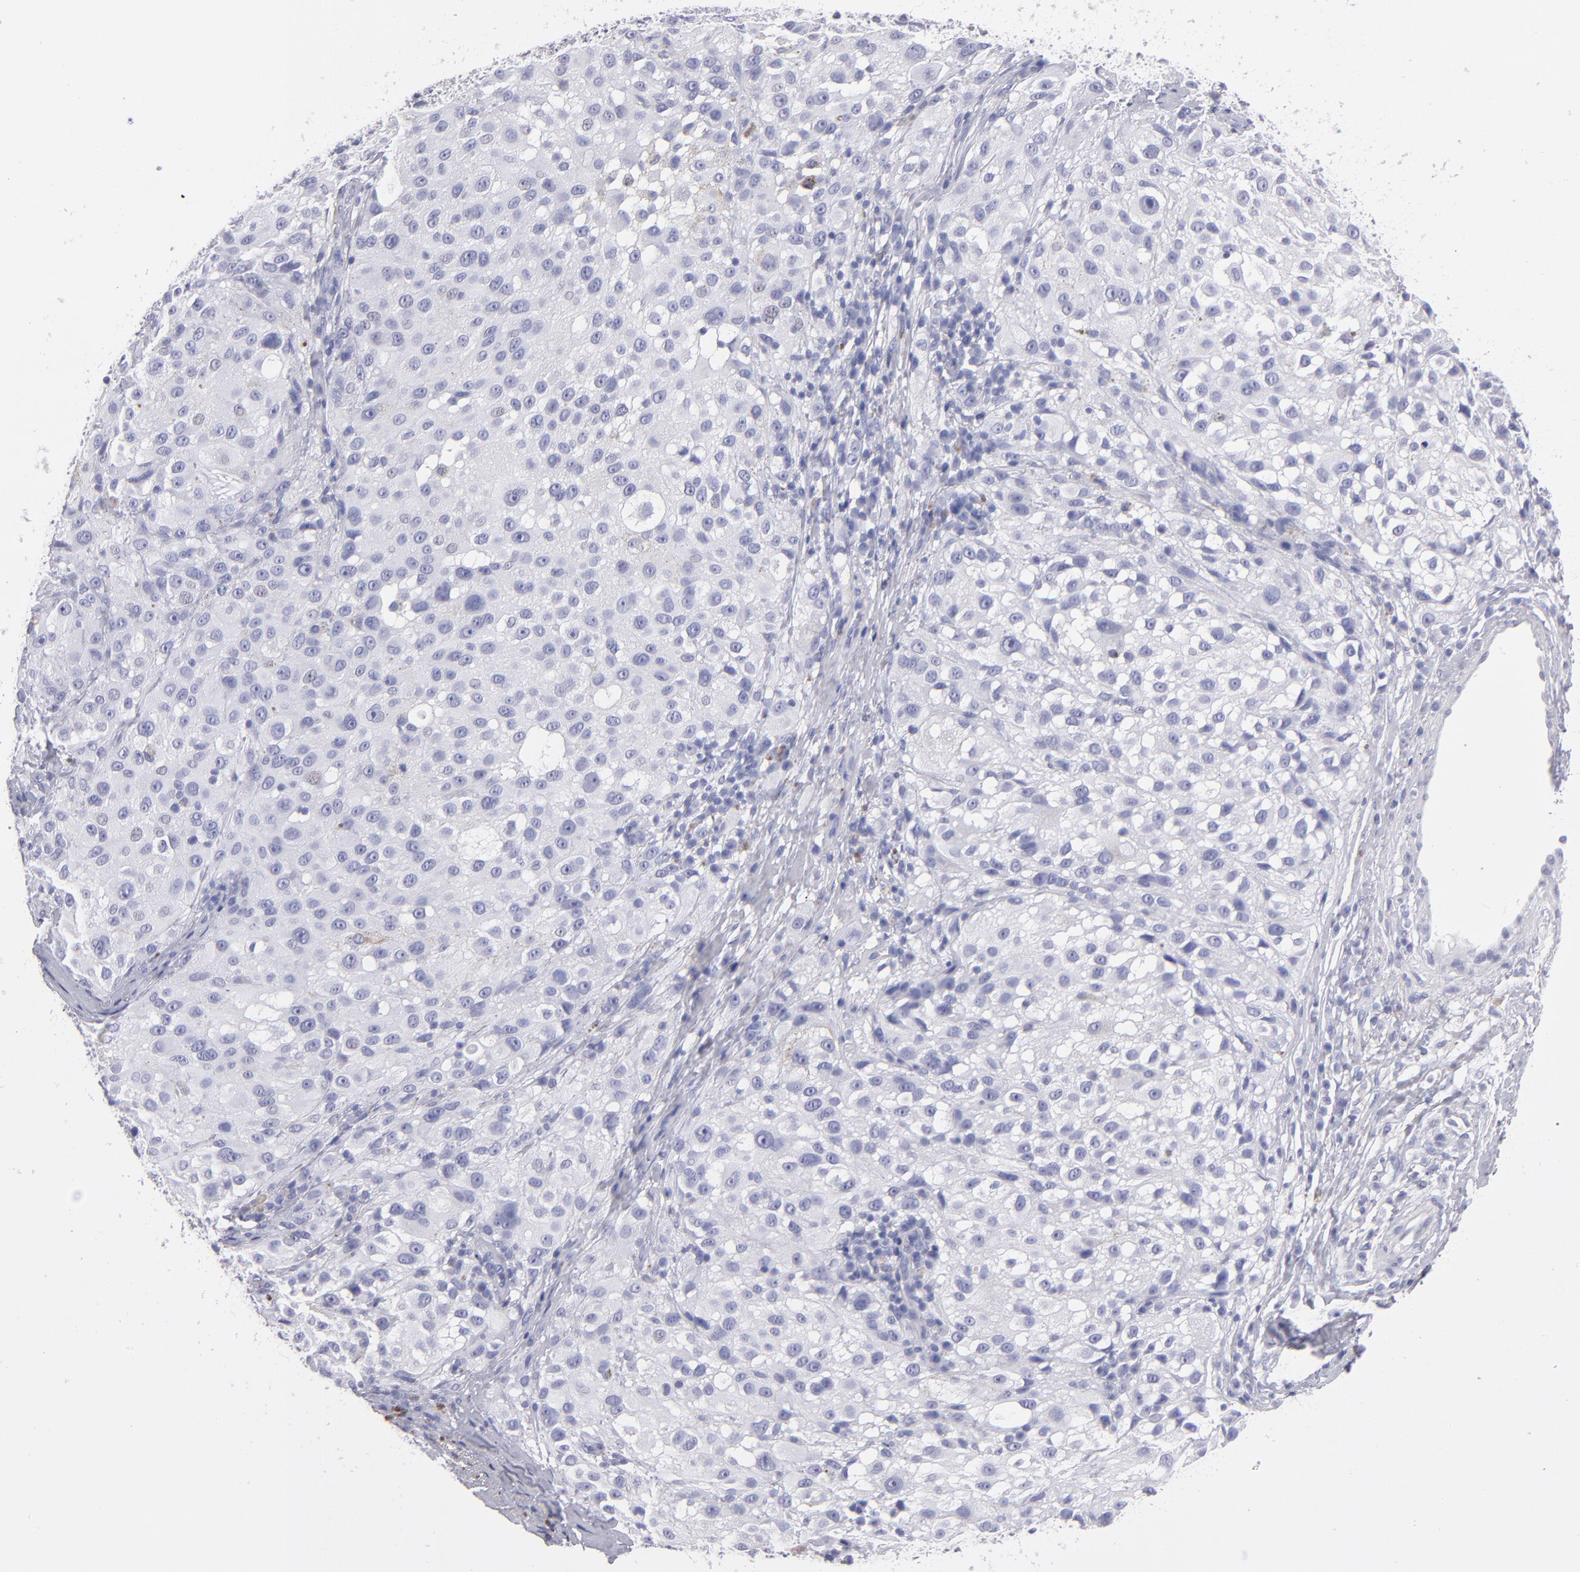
{"staining": {"intensity": "negative", "quantity": "none", "location": "none"}, "tissue": "melanoma", "cell_type": "Tumor cells", "image_type": "cancer", "snomed": [{"axis": "morphology", "description": "Necrosis, NOS"}, {"axis": "morphology", "description": "Malignant melanoma, NOS"}, {"axis": "topography", "description": "Skin"}], "caption": "There is no significant positivity in tumor cells of malignant melanoma.", "gene": "MB", "patient": {"sex": "female", "age": 87}}